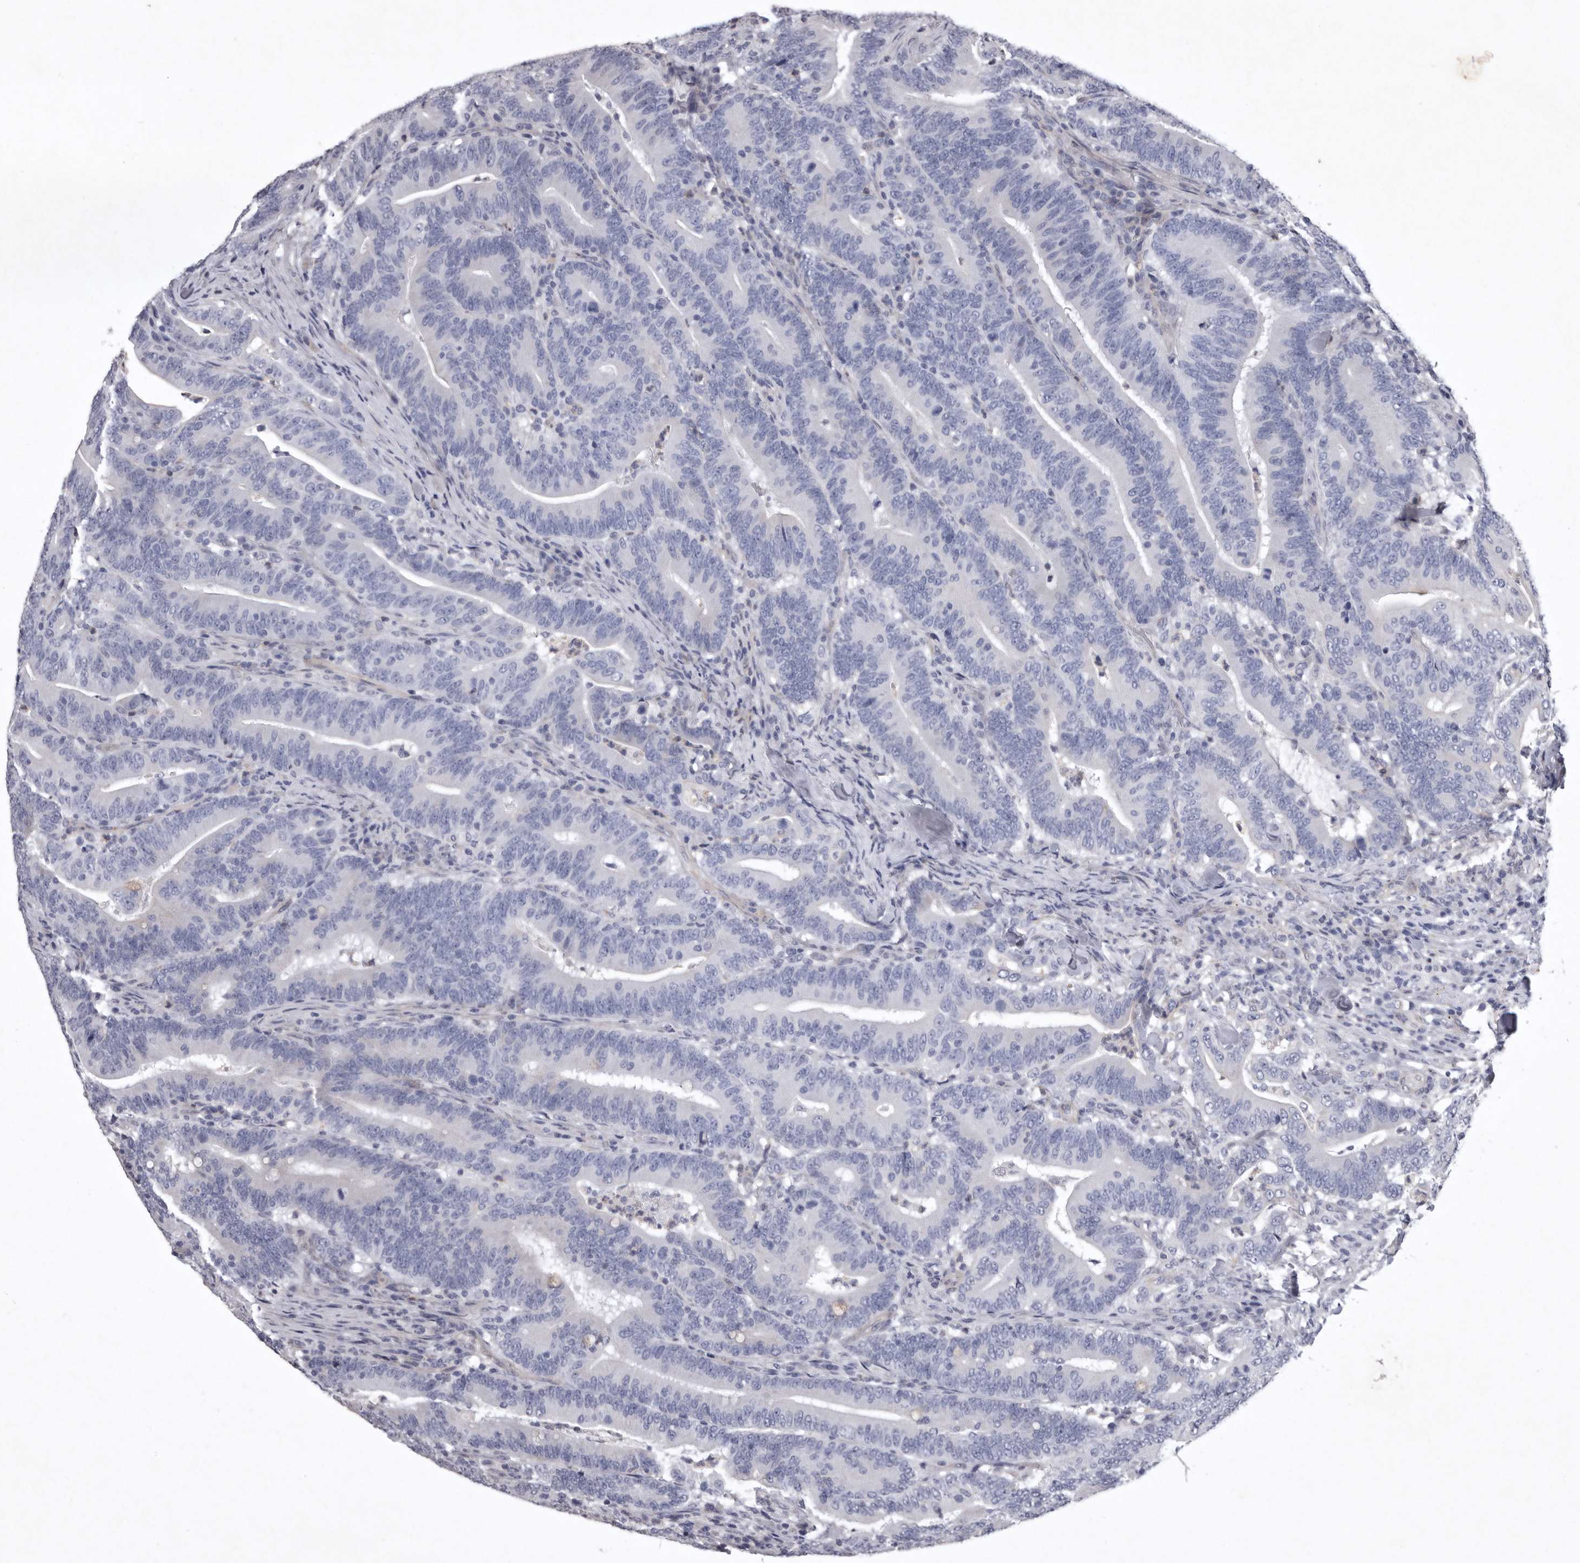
{"staining": {"intensity": "negative", "quantity": "none", "location": "none"}, "tissue": "colorectal cancer", "cell_type": "Tumor cells", "image_type": "cancer", "snomed": [{"axis": "morphology", "description": "Adenocarcinoma, NOS"}, {"axis": "topography", "description": "Colon"}], "caption": "IHC of human adenocarcinoma (colorectal) displays no staining in tumor cells.", "gene": "NKAIN4", "patient": {"sex": "female", "age": 66}}